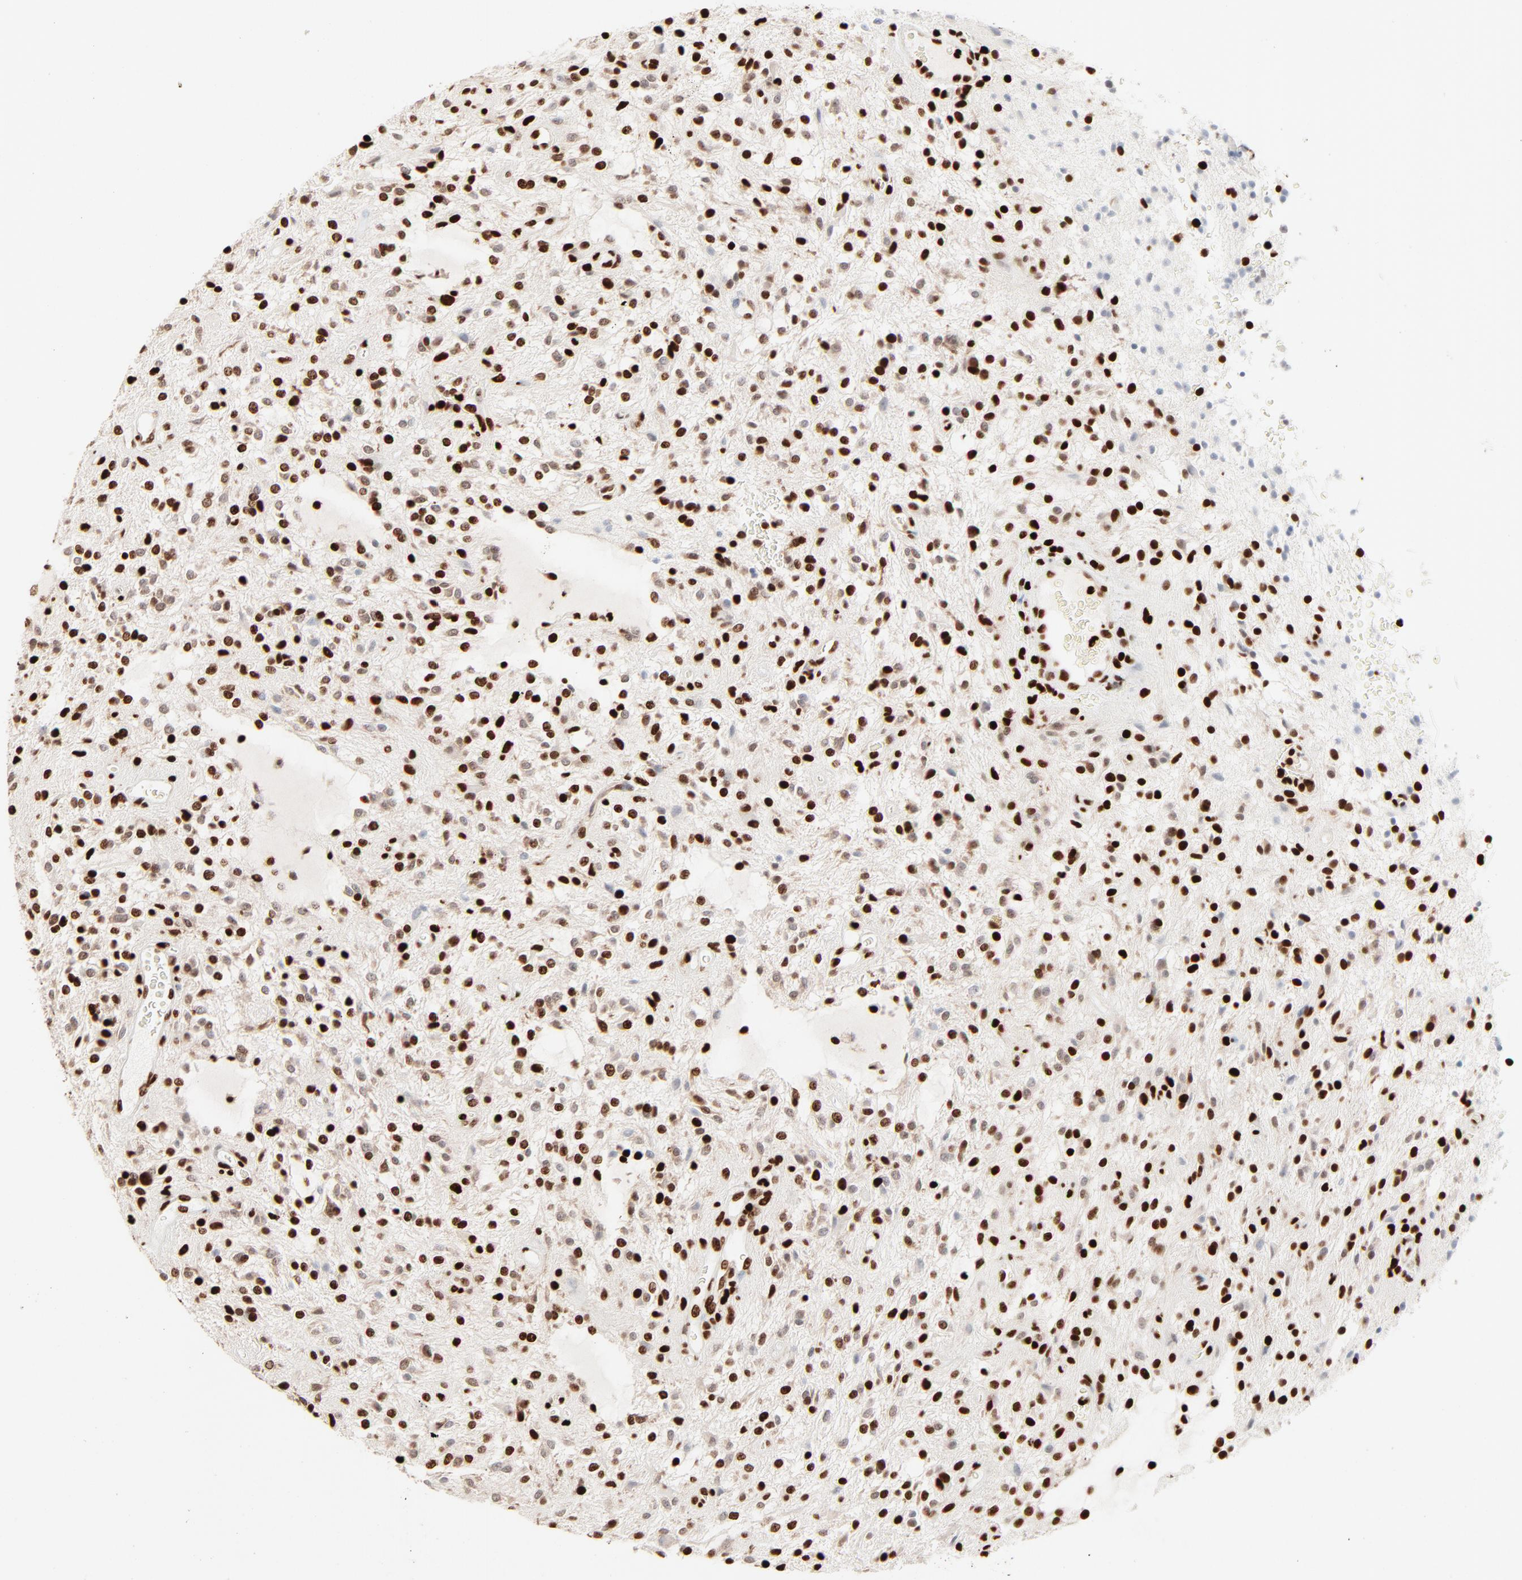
{"staining": {"intensity": "strong", "quantity": ">75%", "location": "nuclear"}, "tissue": "glioma", "cell_type": "Tumor cells", "image_type": "cancer", "snomed": [{"axis": "morphology", "description": "Glioma, malignant, NOS"}, {"axis": "topography", "description": "Cerebellum"}], "caption": "An image of human glioma stained for a protein reveals strong nuclear brown staining in tumor cells. (Stains: DAB (3,3'-diaminobenzidine) in brown, nuclei in blue, Microscopy: brightfield microscopy at high magnification).", "gene": "HMGB2", "patient": {"sex": "female", "age": 10}}